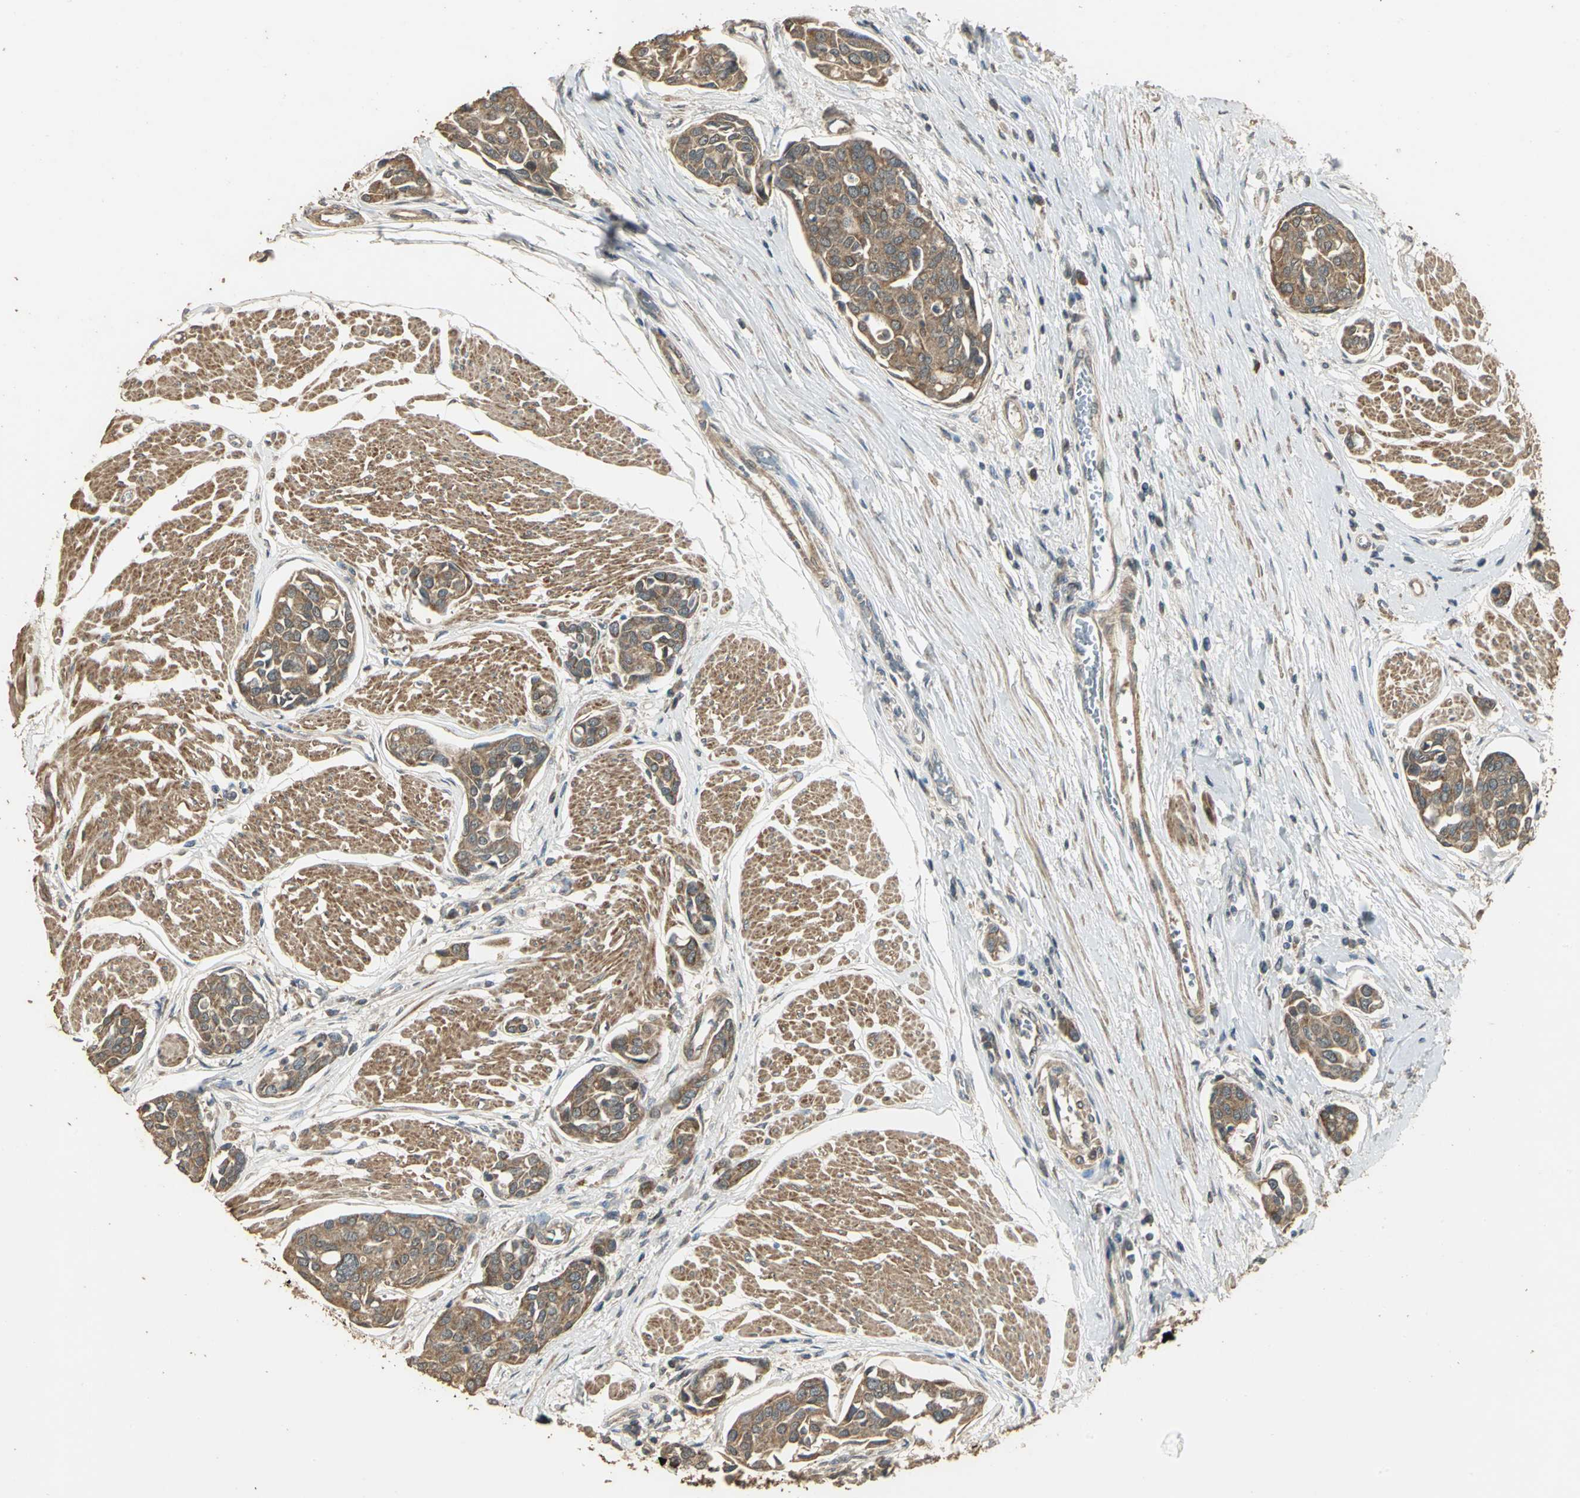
{"staining": {"intensity": "moderate", "quantity": ">75%", "location": "cytoplasmic/membranous"}, "tissue": "urothelial cancer", "cell_type": "Tumor cells", "image_type": "cancer", "snomed": [{"axis": "morphology", "description": "Urothelial carcinoma, High grade"}, {"axis": "topography", "description": "Urinary bladder"}], "caption": "High-grade urothelial carcinoma tissue shows moderate cytoplasmic/membranous expression in about >75% of tumor cells", "gene": "KANK1", "patient": {"sex": "male", "age": 78}}